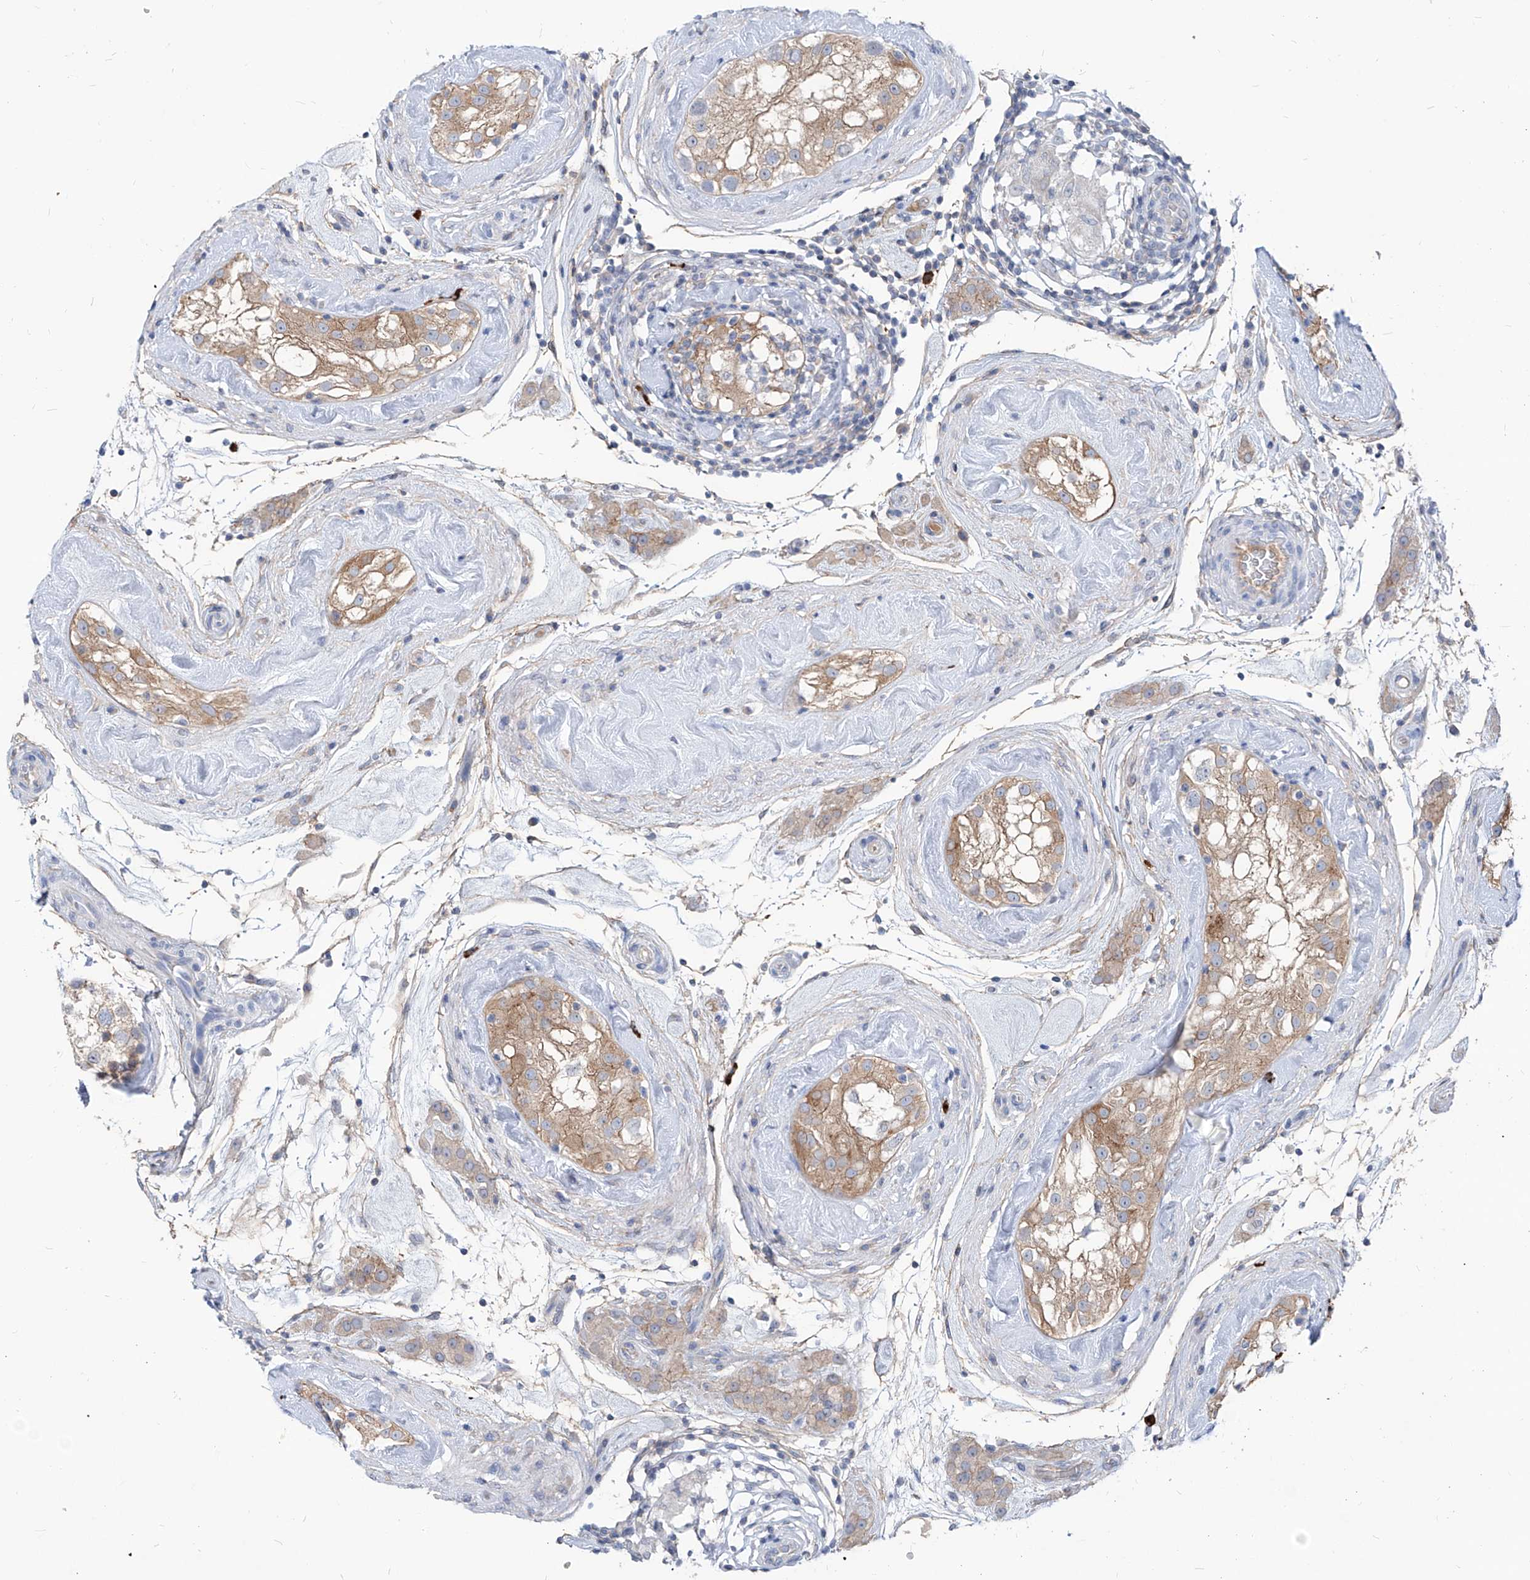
{"staining": {"intensity": "weak", "quantity": "25%-75%", "location": "cytoplasmic/membranous"}, "tissue": "testis", "cell_type": "Cells in seminiferous ducts", "image_type": "normal", "snomed": [{"axis": "morphology", "description": "Normal tissue, NOS"}, {"axis": "topography", "description": "Testis"}], "caption": "Immunohistochemical staining of normal human testis exhibits low levels of weak cytoplasmic/membranous expression in approximately 25%-75% of cells in seminiferous ducts.", "gene": "AKAP10", "patient": {"sex": "male", "age": 46}}